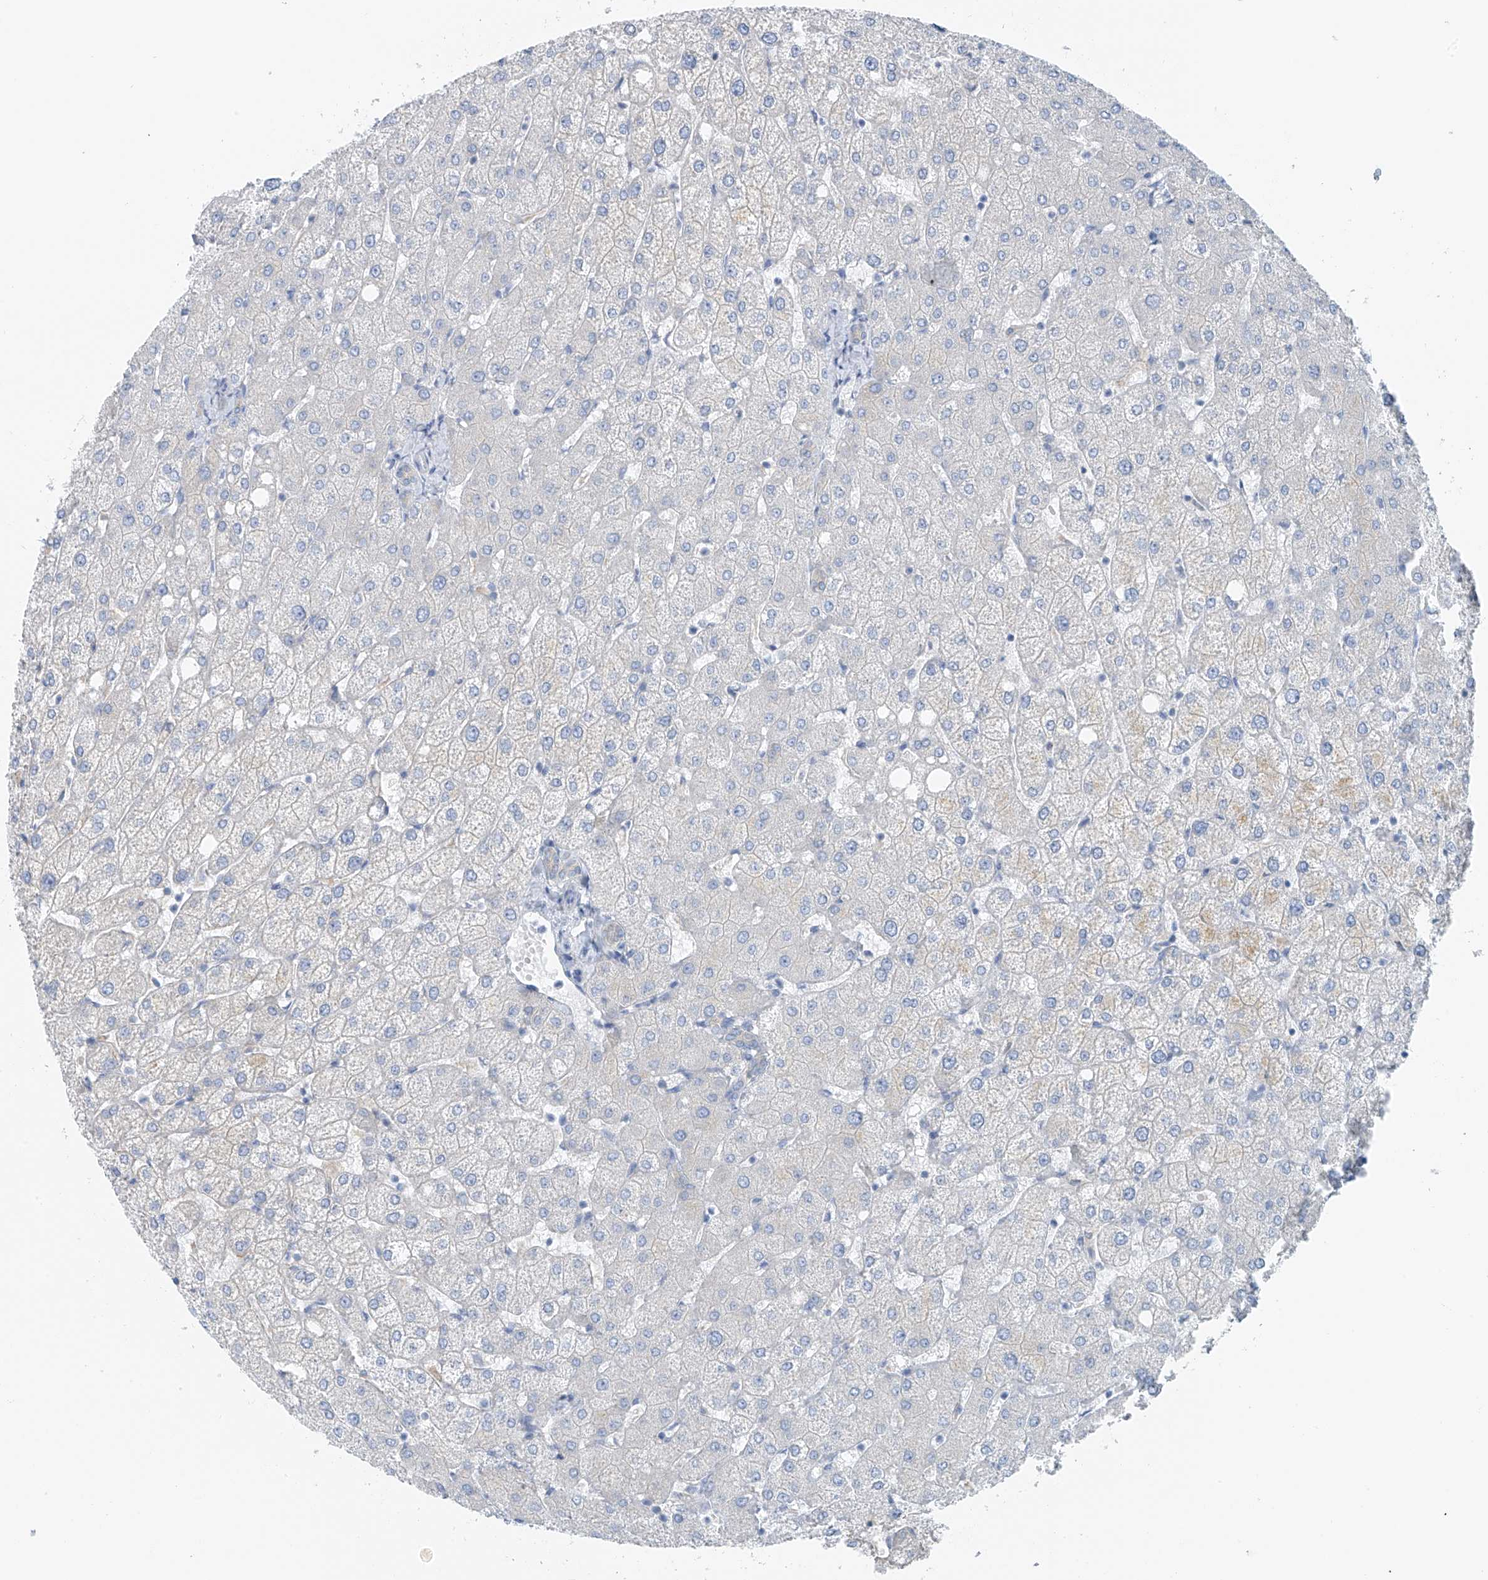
{"staining": {"intensity": "negative", "quantity": "none", "location": "none"}, "tissue": "liver", "cell_type": "Cholangiocytes", "image_type": "normal", "snomed": [{"axis": "morphology", "description": "Normal tissue, NOS"}, {"axis": "topography", "description": "Liver"}], "caption": "This is an IHC image of normal liver. There is no positivity in cholangiocytes.", "gene": "POMGNT2", "patient": {"sex": "female", "age": 54}}